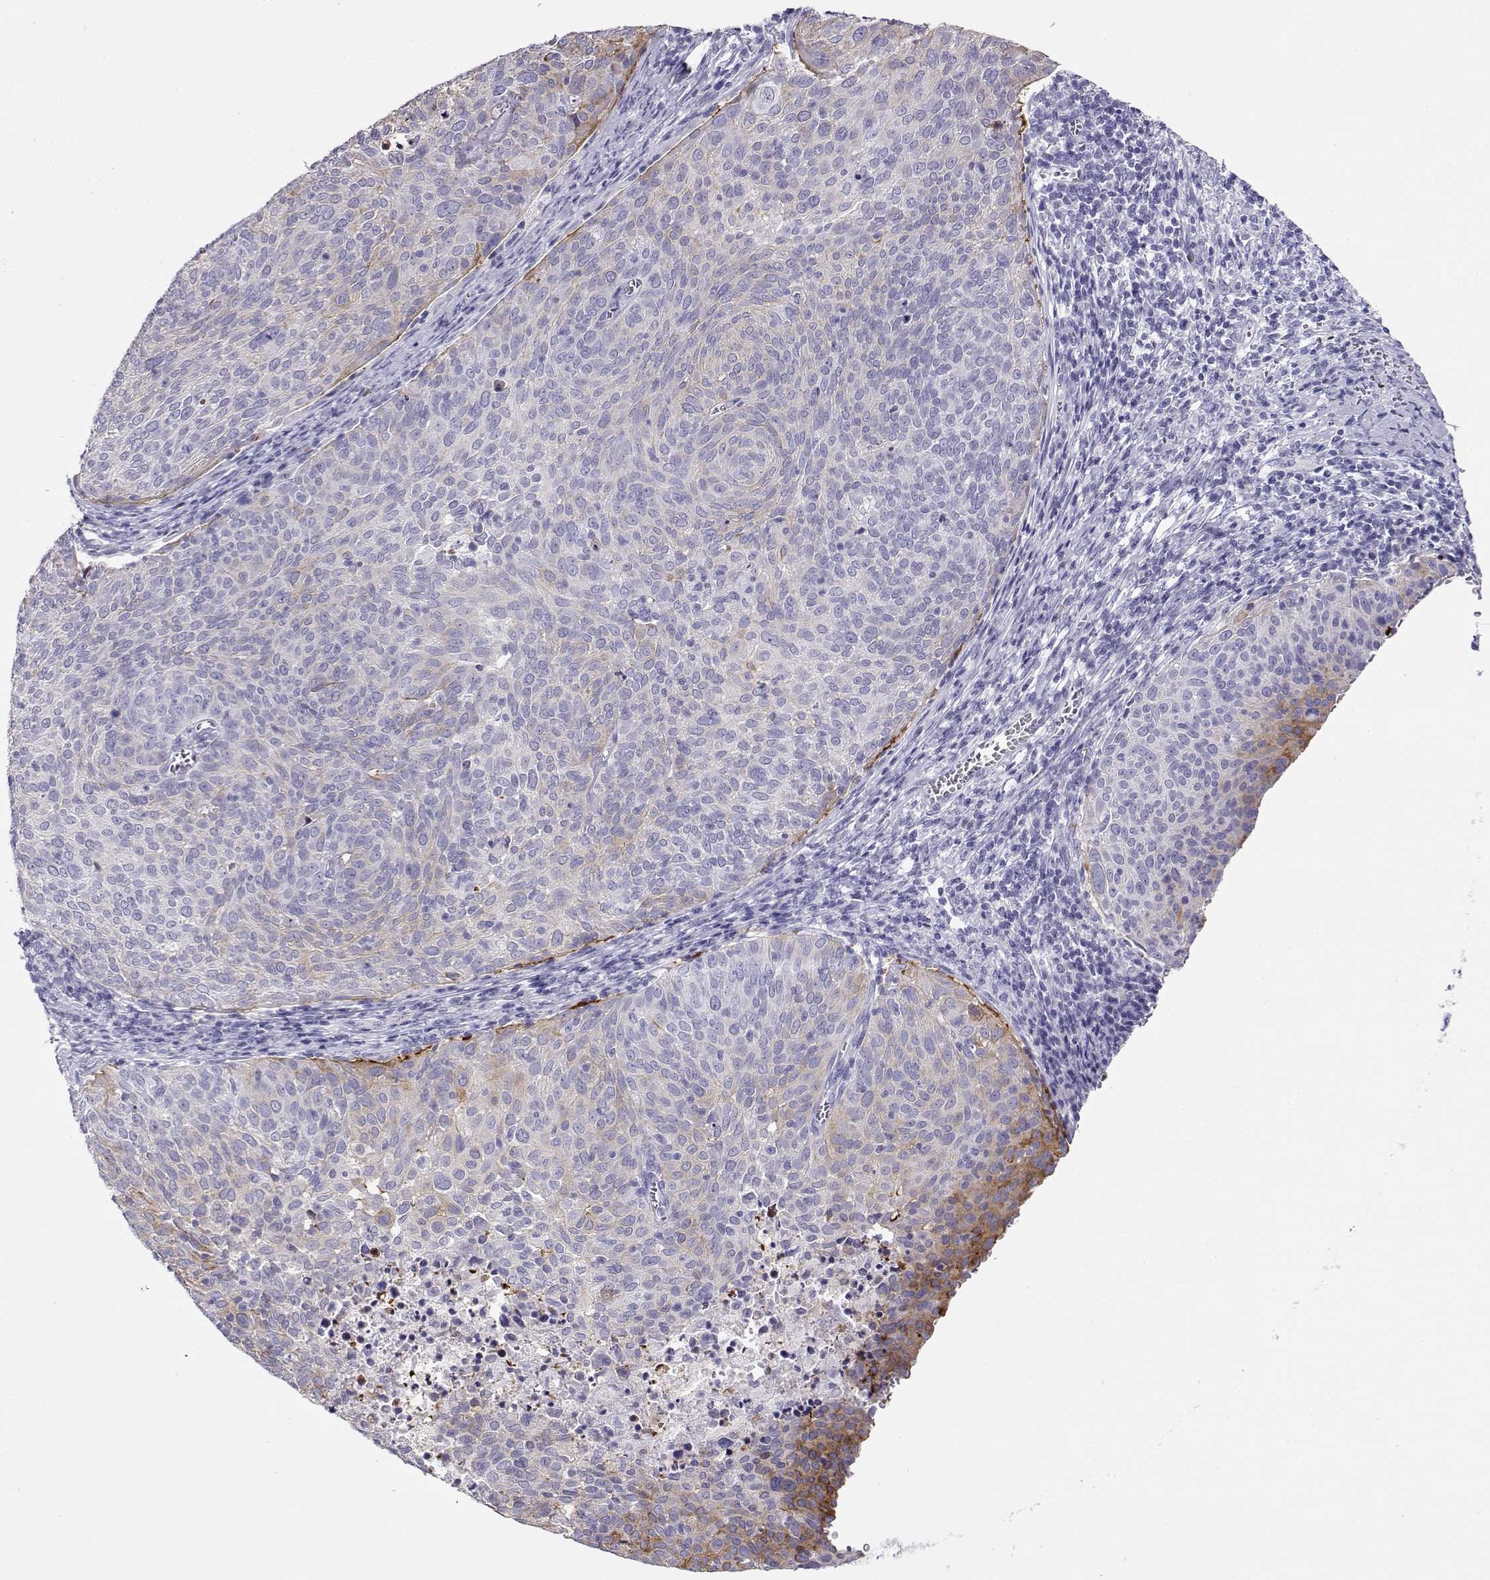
{"staining": {"intensity": "negative", "quantity": "none", "location": "none"}, "tissue": "cervical cancer", "cell_type": "Tumor cells", "image_type": "cancer", "snomed": [{"axis": "morphology", "description": "Squamous cell carcinoma, NOS"}, {"axis": "topography", "description": "Cervix"}], "caption": "A high-resolution photomicrograph shows IHC staining of cervical cancer (squamous cell carcinoma), which shows no significant expression in tumor cells.", "gene": "CRX", "patient": {"sex": "female", "age": 39}}